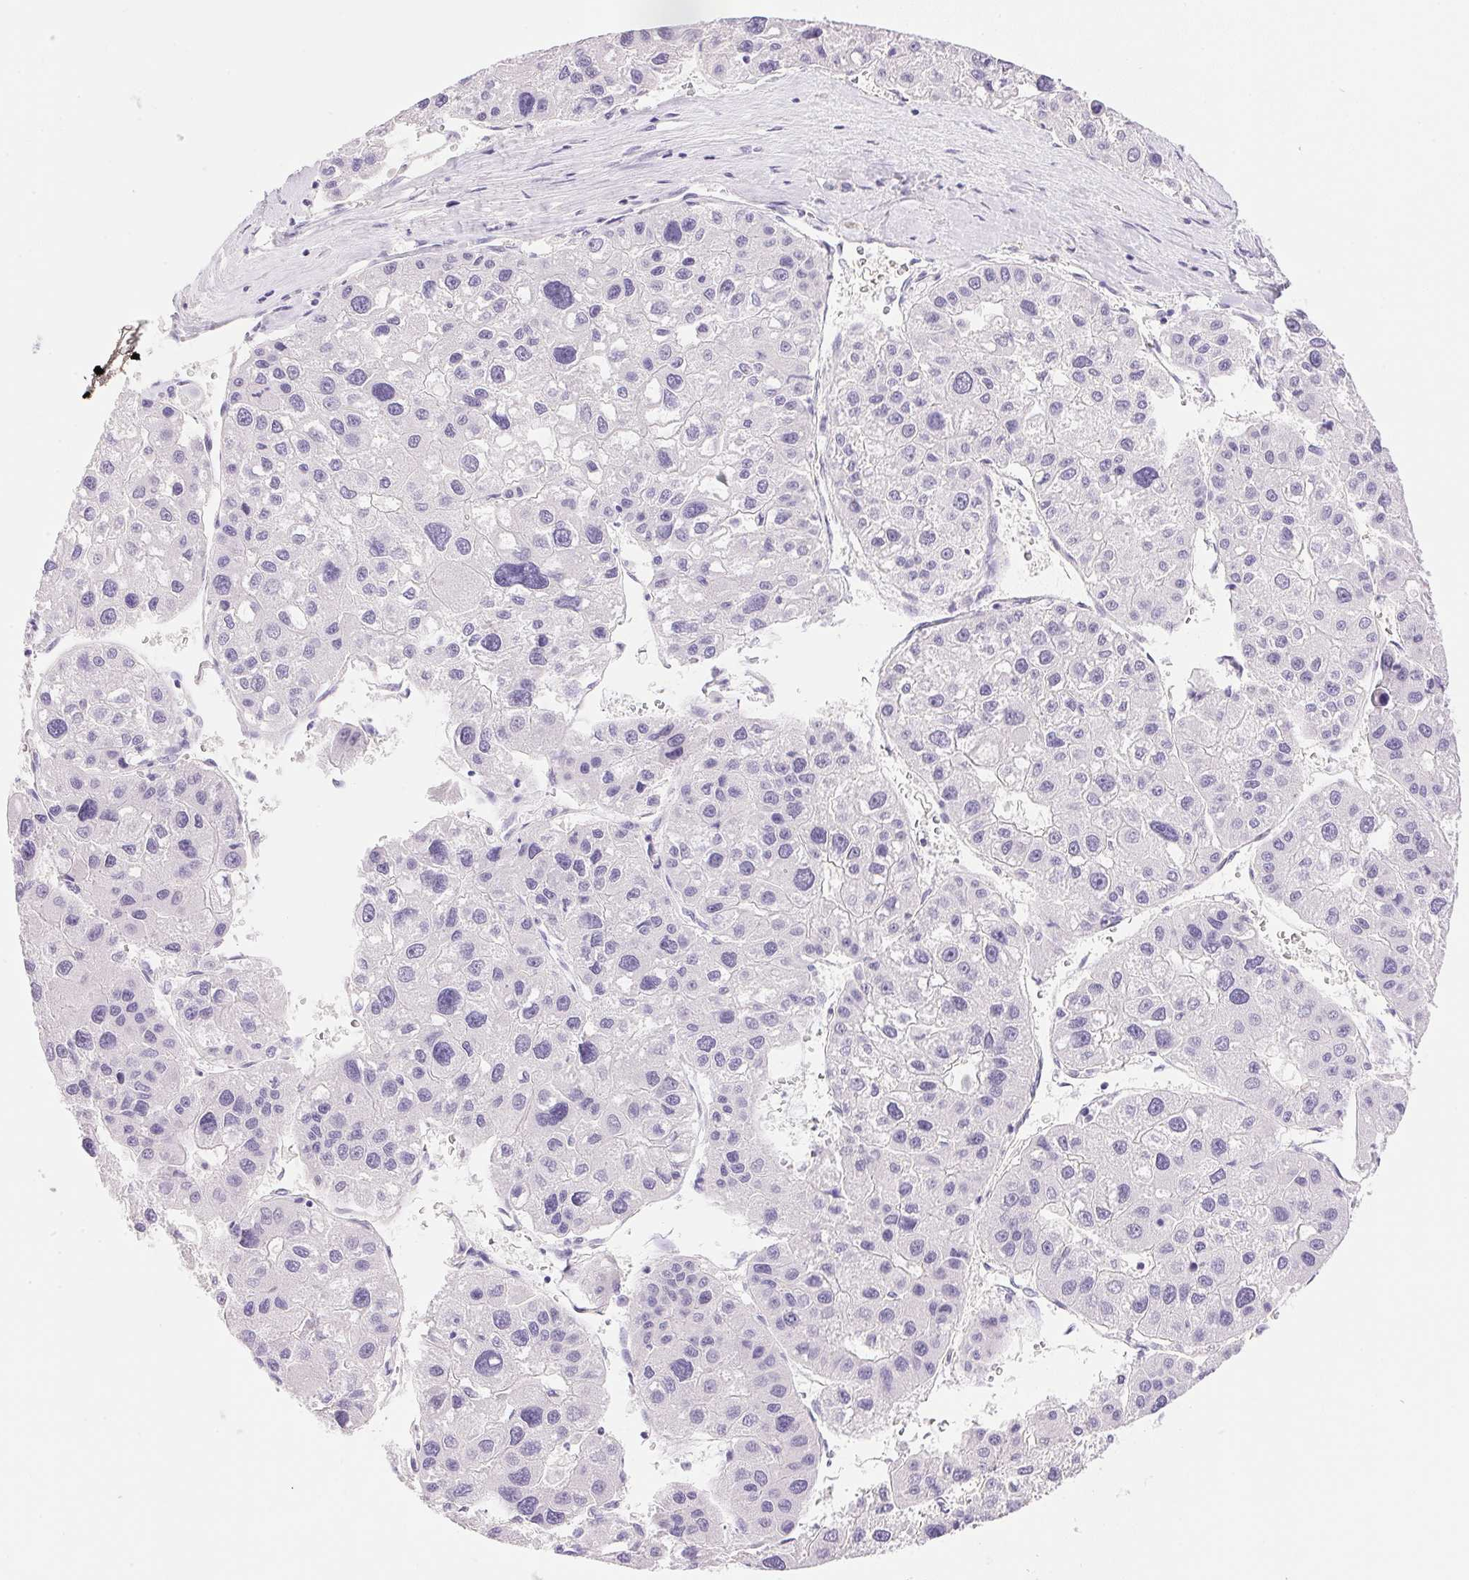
{"staining": {"intensity": "negative", "quantity": "none", "location": "none"}, "tissue": "liver cancer", "cell_type": "Tumor cells", "image_type": "cancer", "snomed": [{"axis": "morphology", "description": "Carcinoma, Hepatocellular, NOS"}, {"axis": "topography", "description": "Liver"}], "caption": "Human liver cancer (hepatocellular carcinoma) stained for a protein using IHC exhibits no staining in tumor cells.", "gene": "ATP6V0A4", "patient": {"sex": "male", "age": 73}}